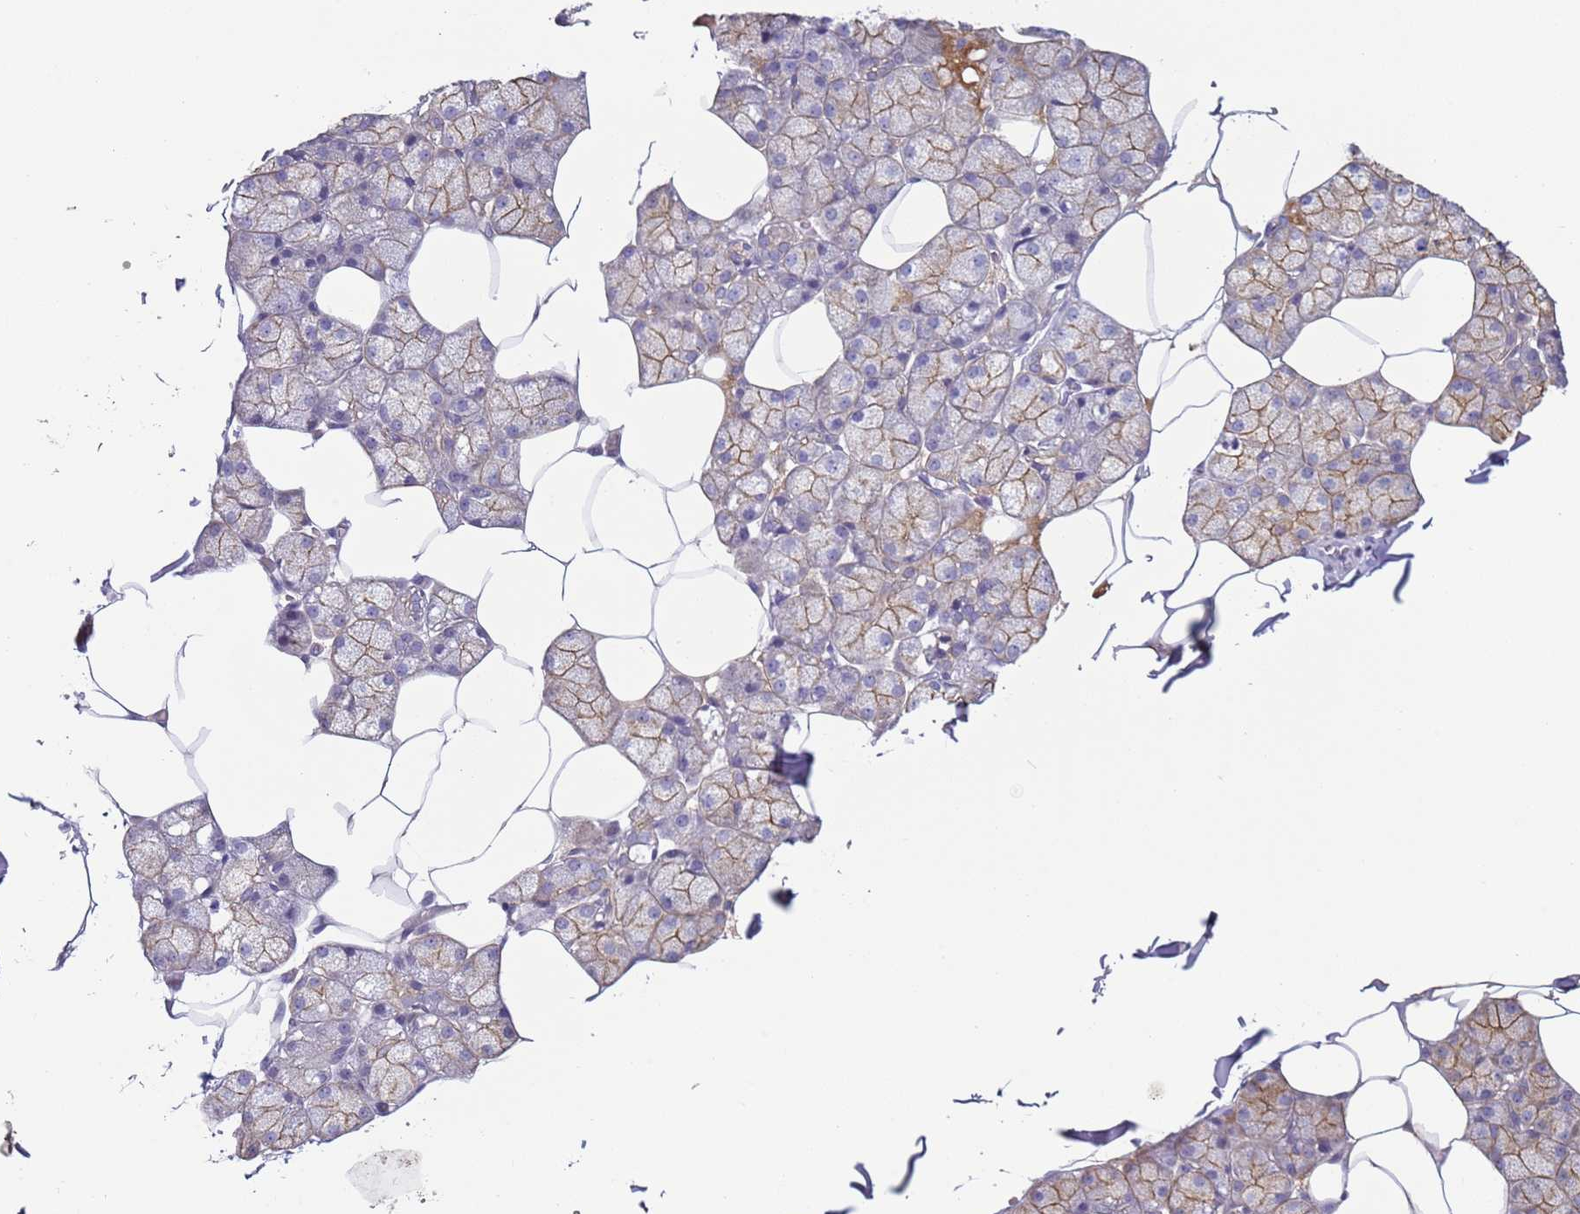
{"staining": {"intensity": "moderate", "quantity": ">75%", "location": "cytoplasmic/membranous"}, "tissue": "salivary gland", "cell_type": "Glandular cells", "image_type": "normal", "snomed": [{"axis": "morphology", "description": "Normal tissue, NOS"}, {"axis": "topography", "description": "Salivary gland"}], "caption": "High-power microscopy captured an immunohistochemistry micrograph of unremarkable salivary gland, revealing moderate cytoplasmic/membranous staining in about >75% of glandular cells.", "gene": "NPAP1", "patient": {"sex": "male", "age": 62}}